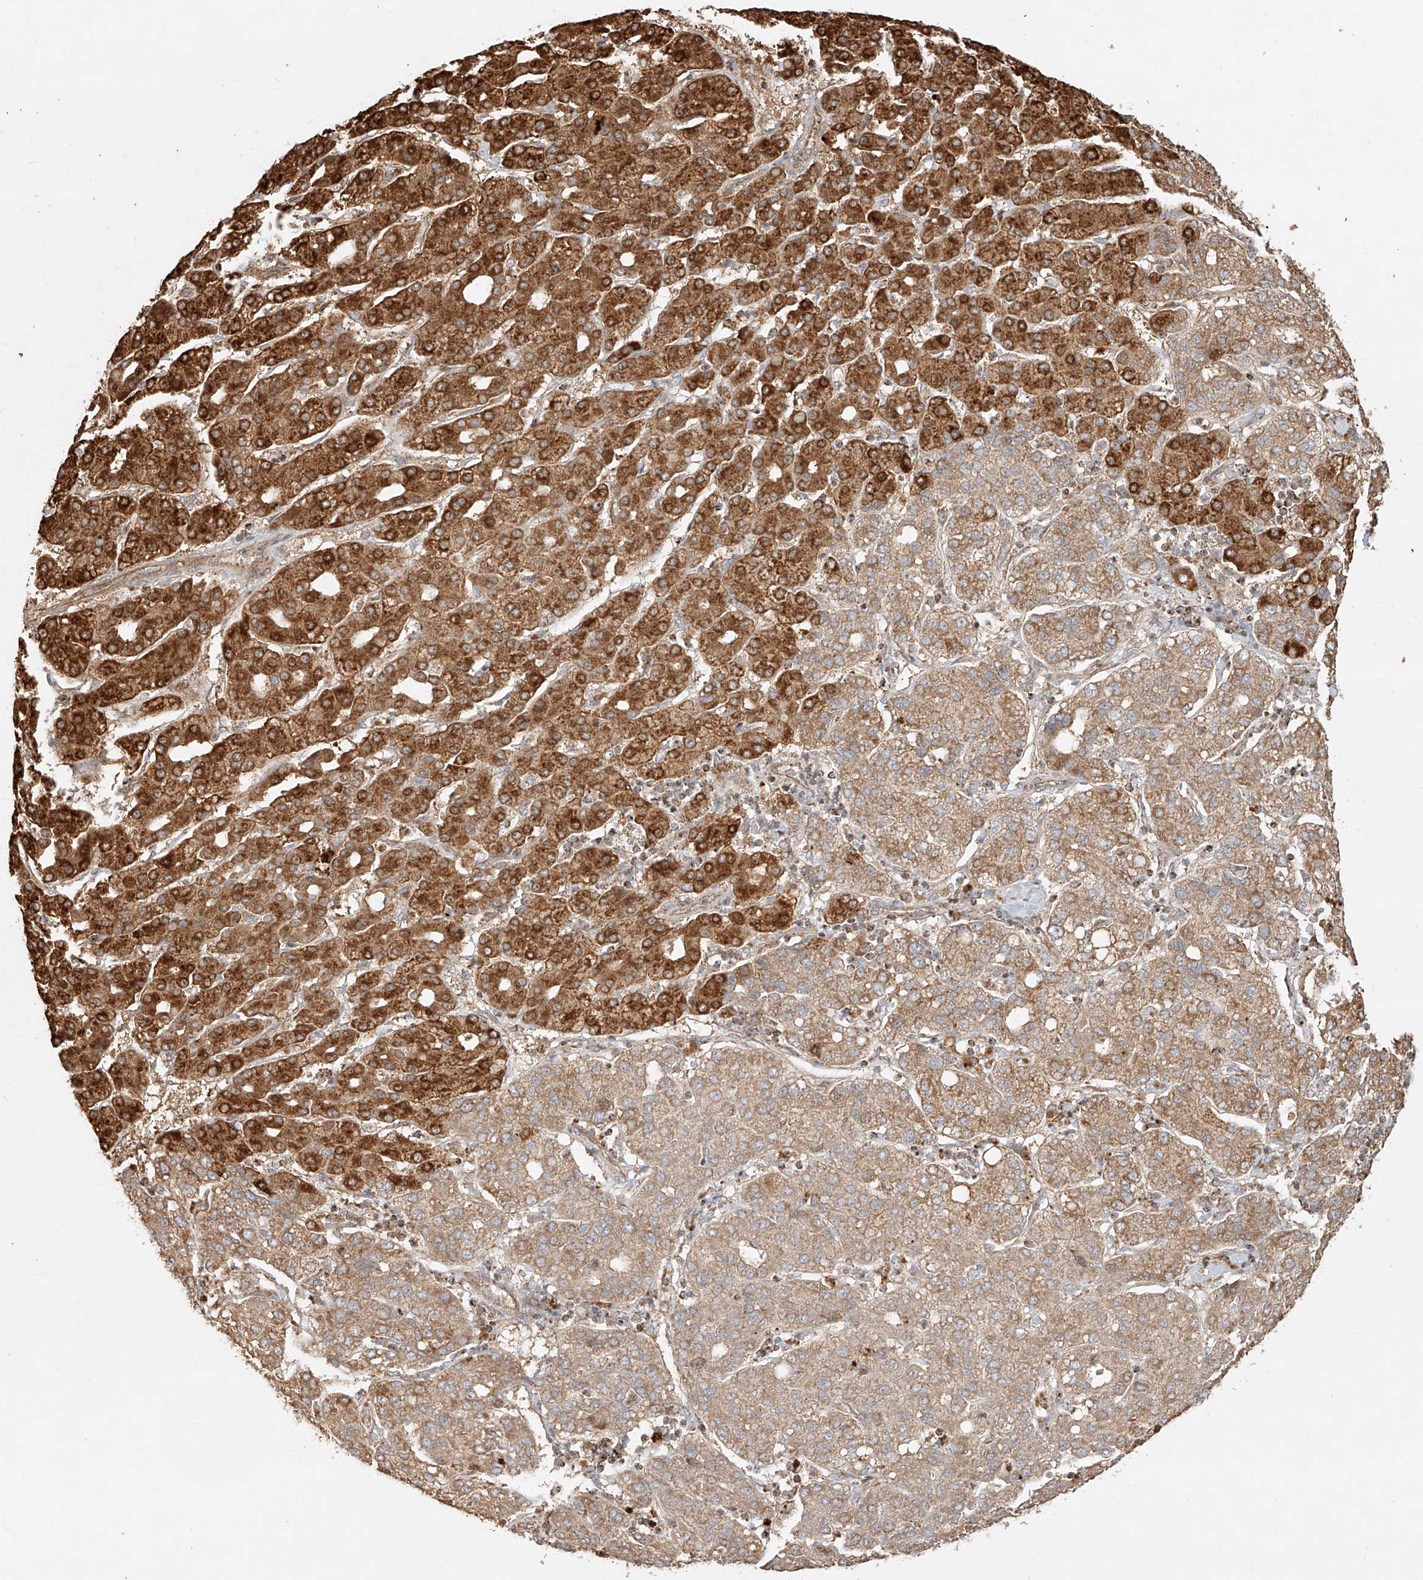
{"staining": {"intensity": "moderate", "quantity": ">75%", "location": "cytoplasmic/membranous"}, "tissue": "liver cancer", "cell_type": "Tumor cells", "image_type": "cancer", "snomed": [{"axis": "morphology", "description": "Carcinoma, Hepatocellular, NOS"}, {"axis": "topography", "description": "Liver"}], "caption": "Approximately >75% of tumor cells in human liver hepatocellular carcinoma display moderate cytoplasmic/membranous protein positivity as visualized by brown immunohistochemical staining.", "gene": "EFNB1", "patient": {"sex": "male", "age": 65}}